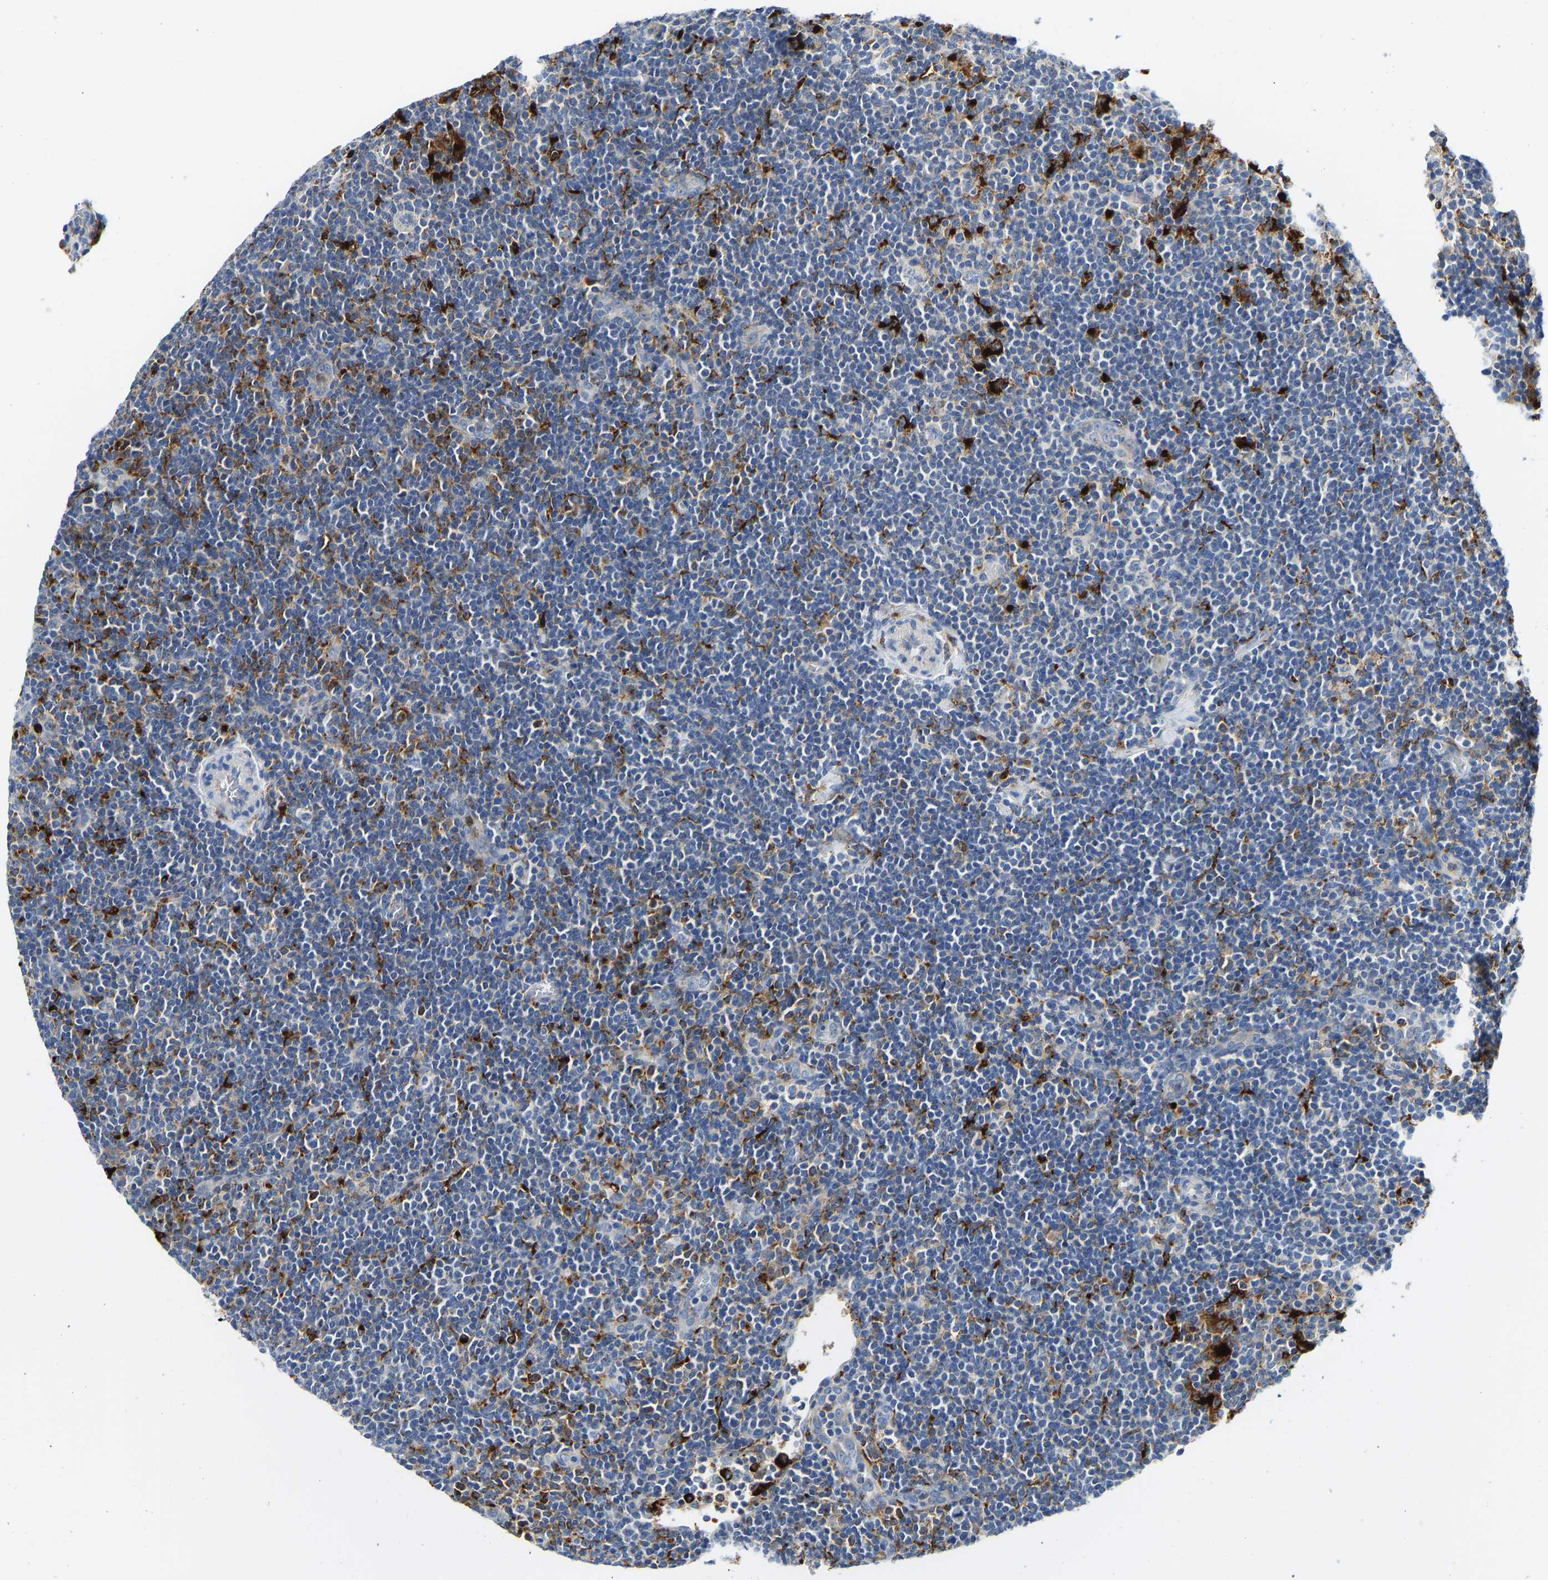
{"staining": {"intensity": "negative", "quantity": "none", "location": "none"}, "tissue": "lymphoma", "cell_type": "Tumor cells", "image_type": "cancer", "snomed": [{"axis": "morphology", "description": "Hodgkin's disease, NOS"}, {"axis": "topography", "description": "Lymph node"}], "caption": "Immunohistochemical staining of Hodgkin's disease displays no significant staining in tumor cells.", "gene": "ATP6V1E1", "patient": {"sex": "female", "age": 57}}